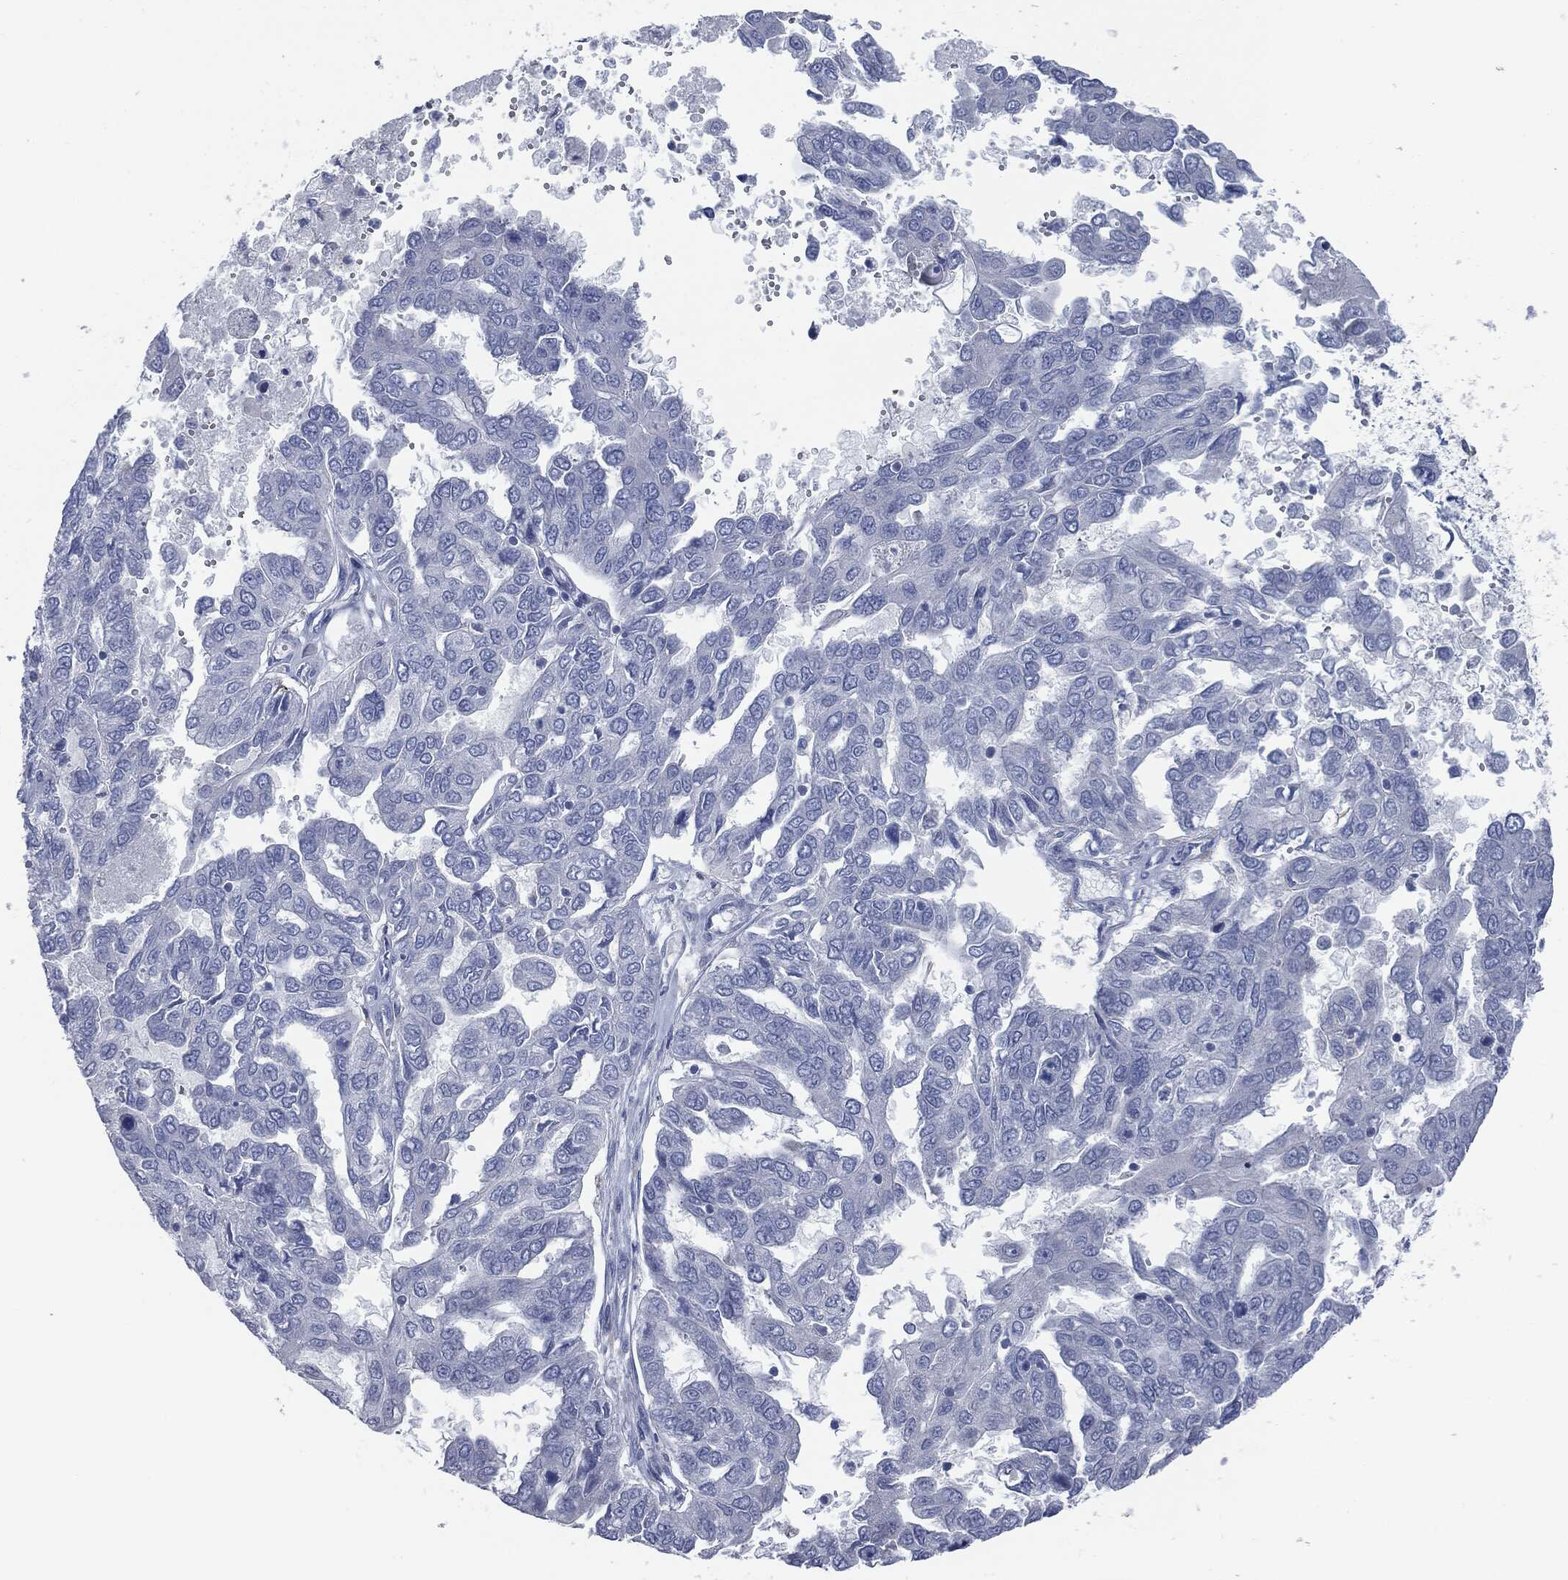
{"staining": {"intensity": "negative", "quantity": "none", "location": "none"}, "tissue": "ovarian cancer", "cell_type": "Tumor cells", "image_type": "cancer", "snomed": [{"axis": "morphology", "description": "Cystadenocarcinoma, serous, NOS"}, {"axis": "topography", "description": "Ovary"}], "caption": "A micrograph of human ovarian cancer (serous cystadenocarcinoma) is negative for staining in tumor cells.", "gene": "CAV3", "patient": {"sex": "female", "age": 53}}